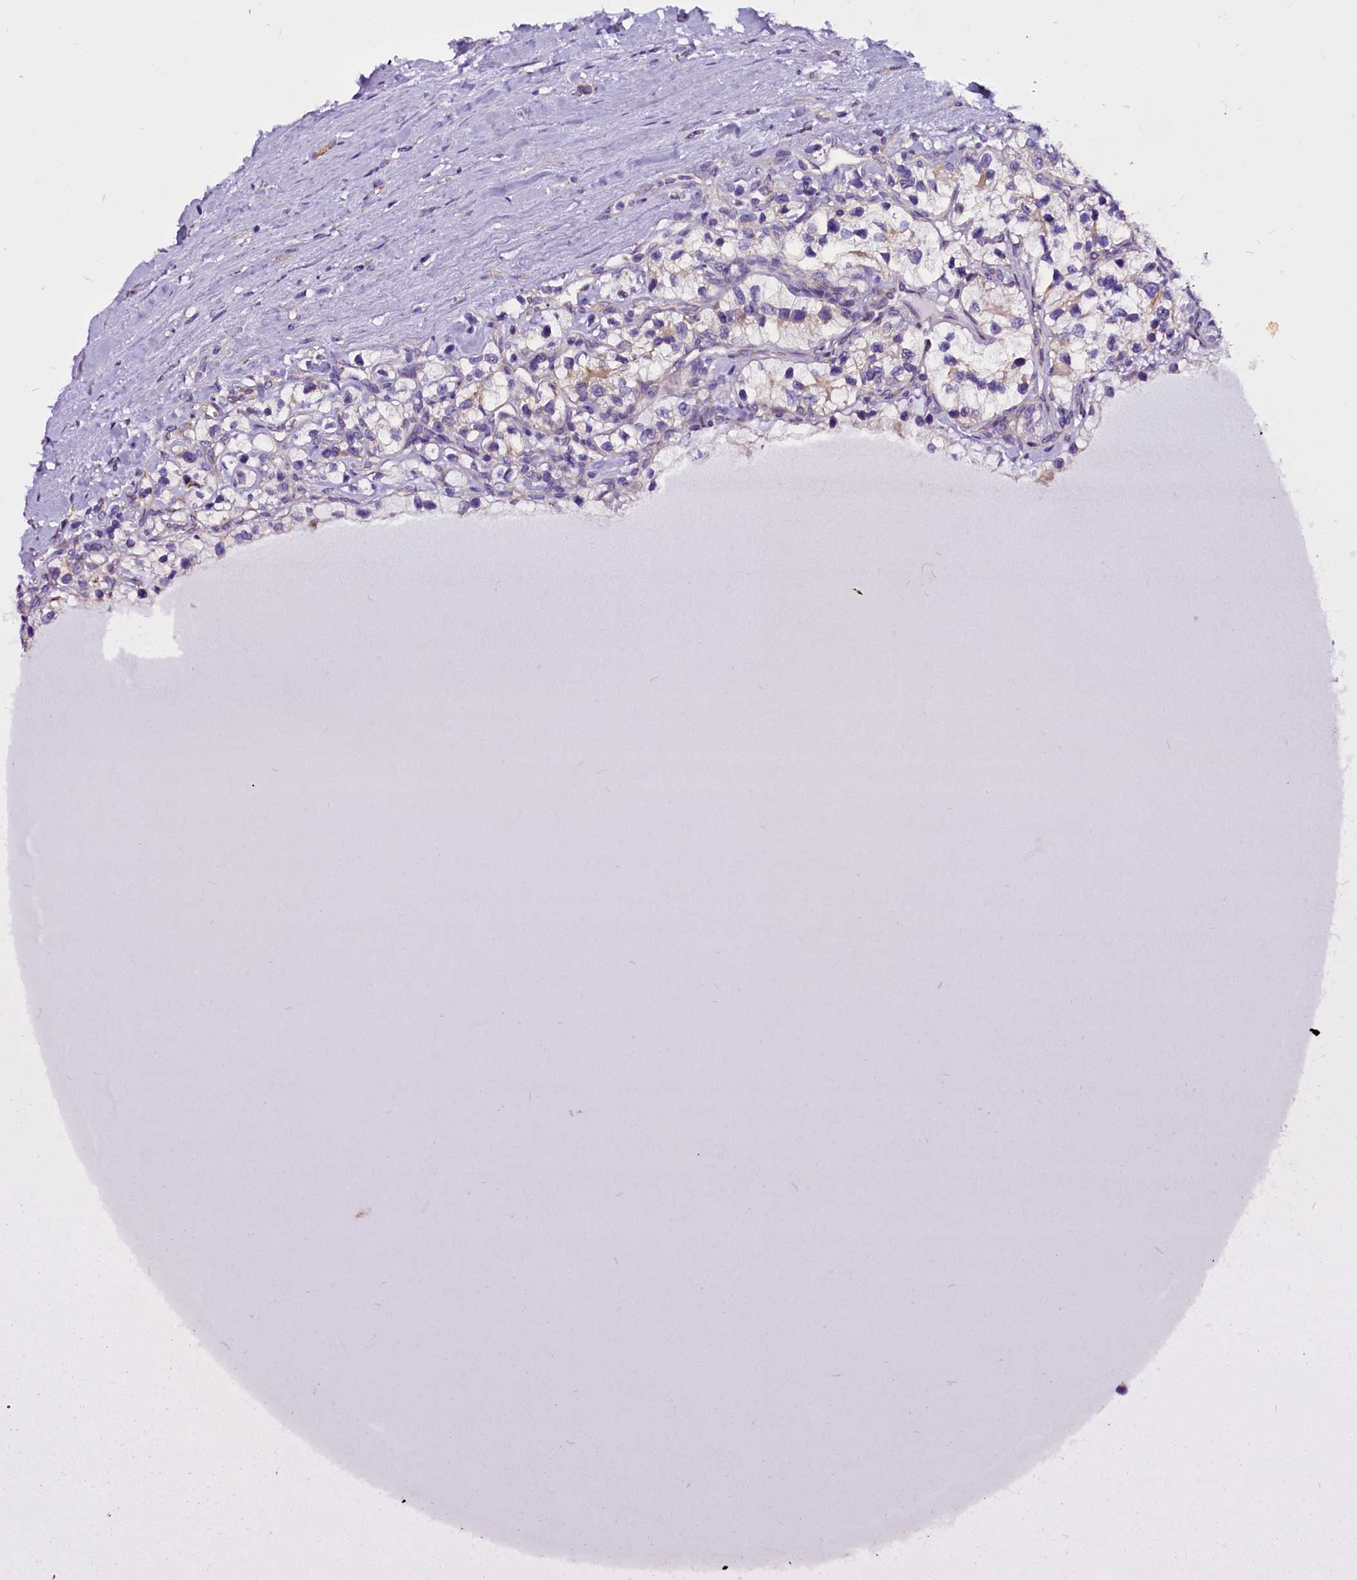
{"staining": {"intensity": "weak", "quantity": "<25%", "location": "cytoplasmic/membranous"}, "tissue": "renal cancer", "cell_type": "Tumor cells", "image_type": "cancer", "snomed": [{"axis": "morphology", "description": "Adenocarcinoma, NOS"}, {"axis": "topography", "description": "Kidney"}], "caption": "Immunohistochemistry histopathology image of neoplastic tissue: renal cancer stained with DAB (3,3'-diaminobenzidine) demonstrates no significant protein staining in tumor cells.", "gene": "CEP170", "patient": {"sex": "female", "age": 57}}